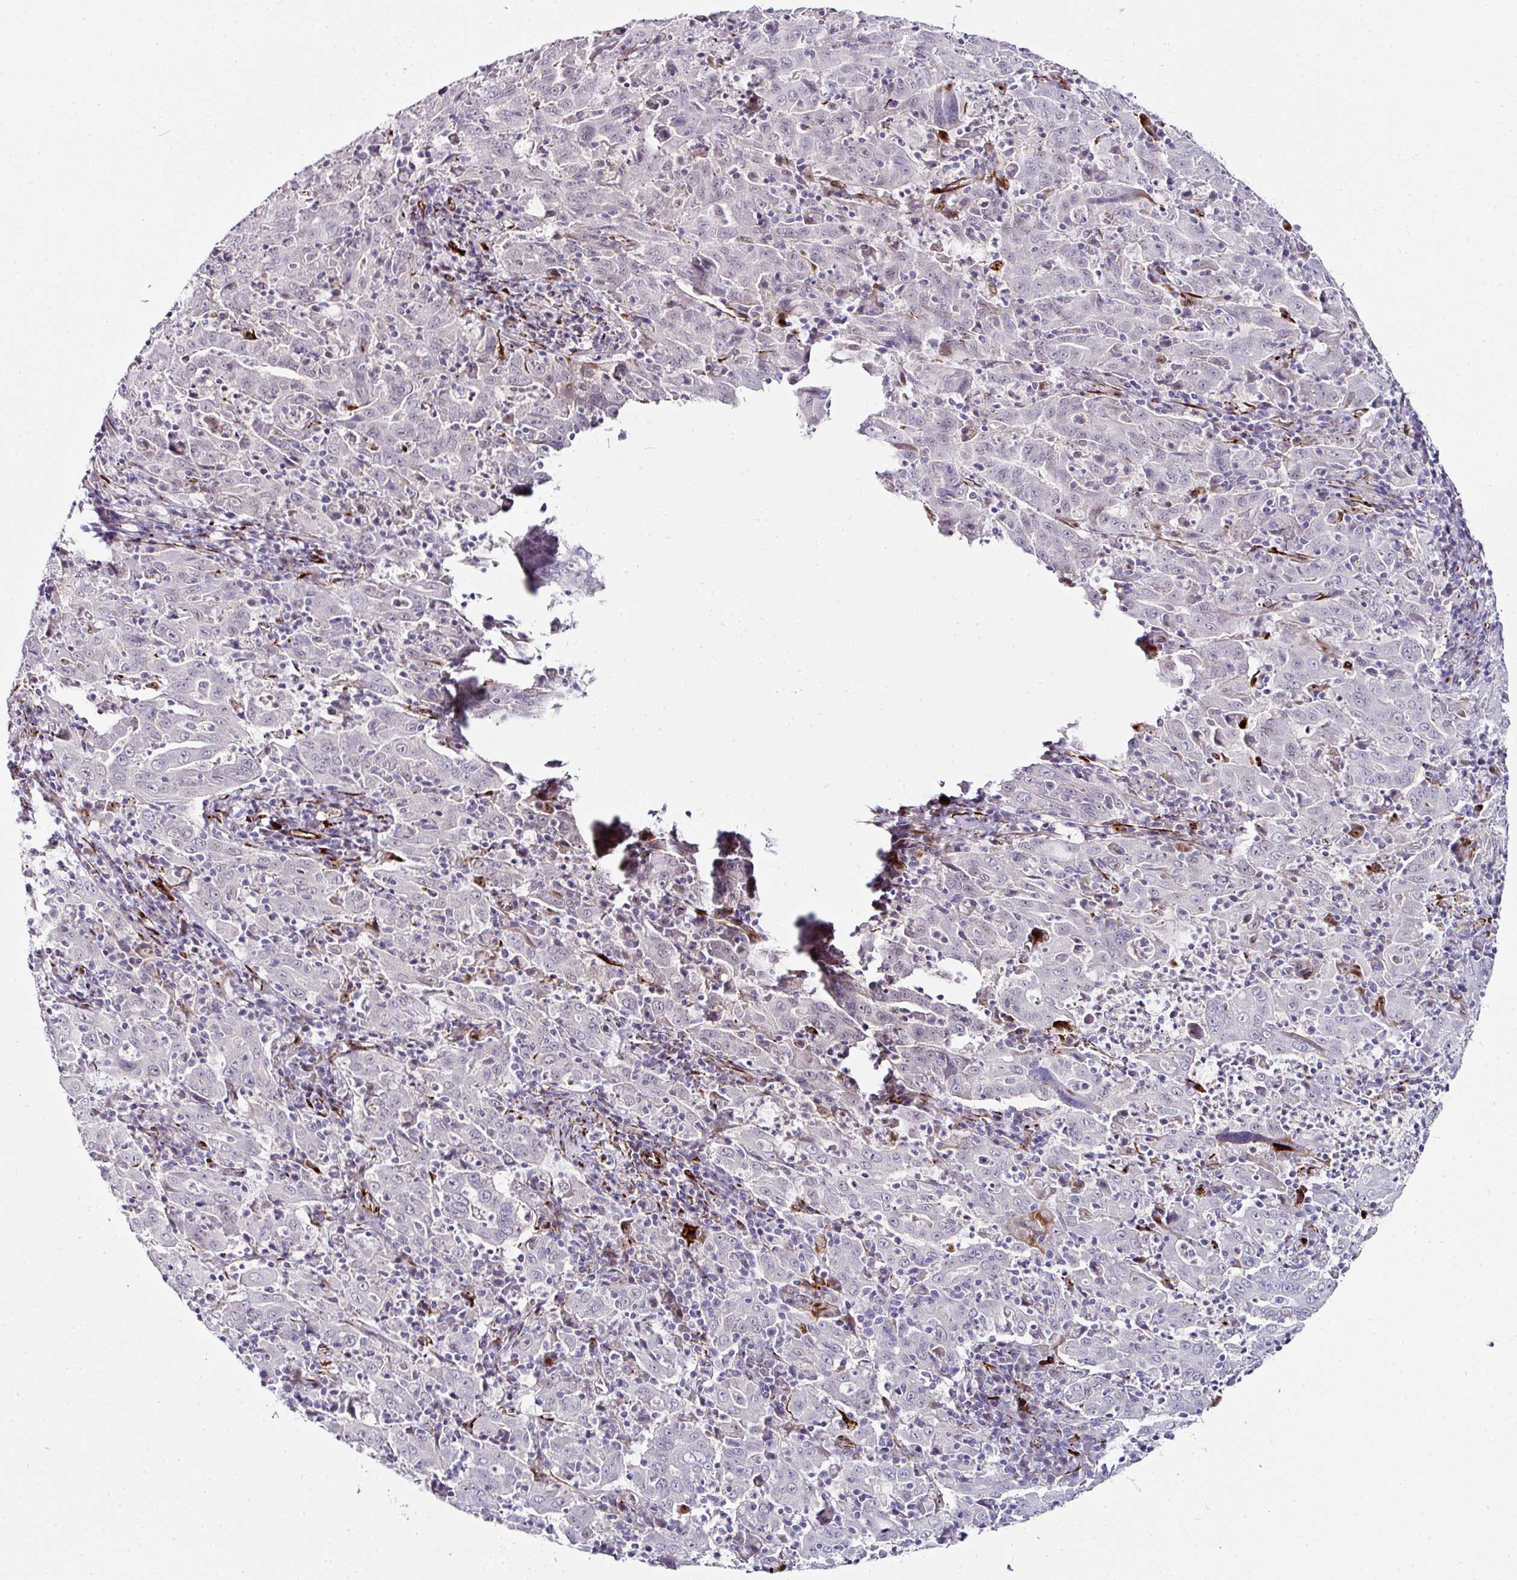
{"staining": {"intensity": "negative", "quantity": "none", "location": "none"}, "tissue": "pancreatic cancer", "cell_type": "Tumor cells", "image_type": "cancer", "snomed": [{"axis": "morphology", "description": "Adenocarcinoma, NOS"}, {"axis": "topography", "description": "Pancreas"}], "caption": "Human pancreatic adenocarcinoma stained for a protein using immunohistochemistry demonstrates no staining in tumor cells.", "gene": "TMPRSS9", "patient": {"sex": "male", "age": 63}}